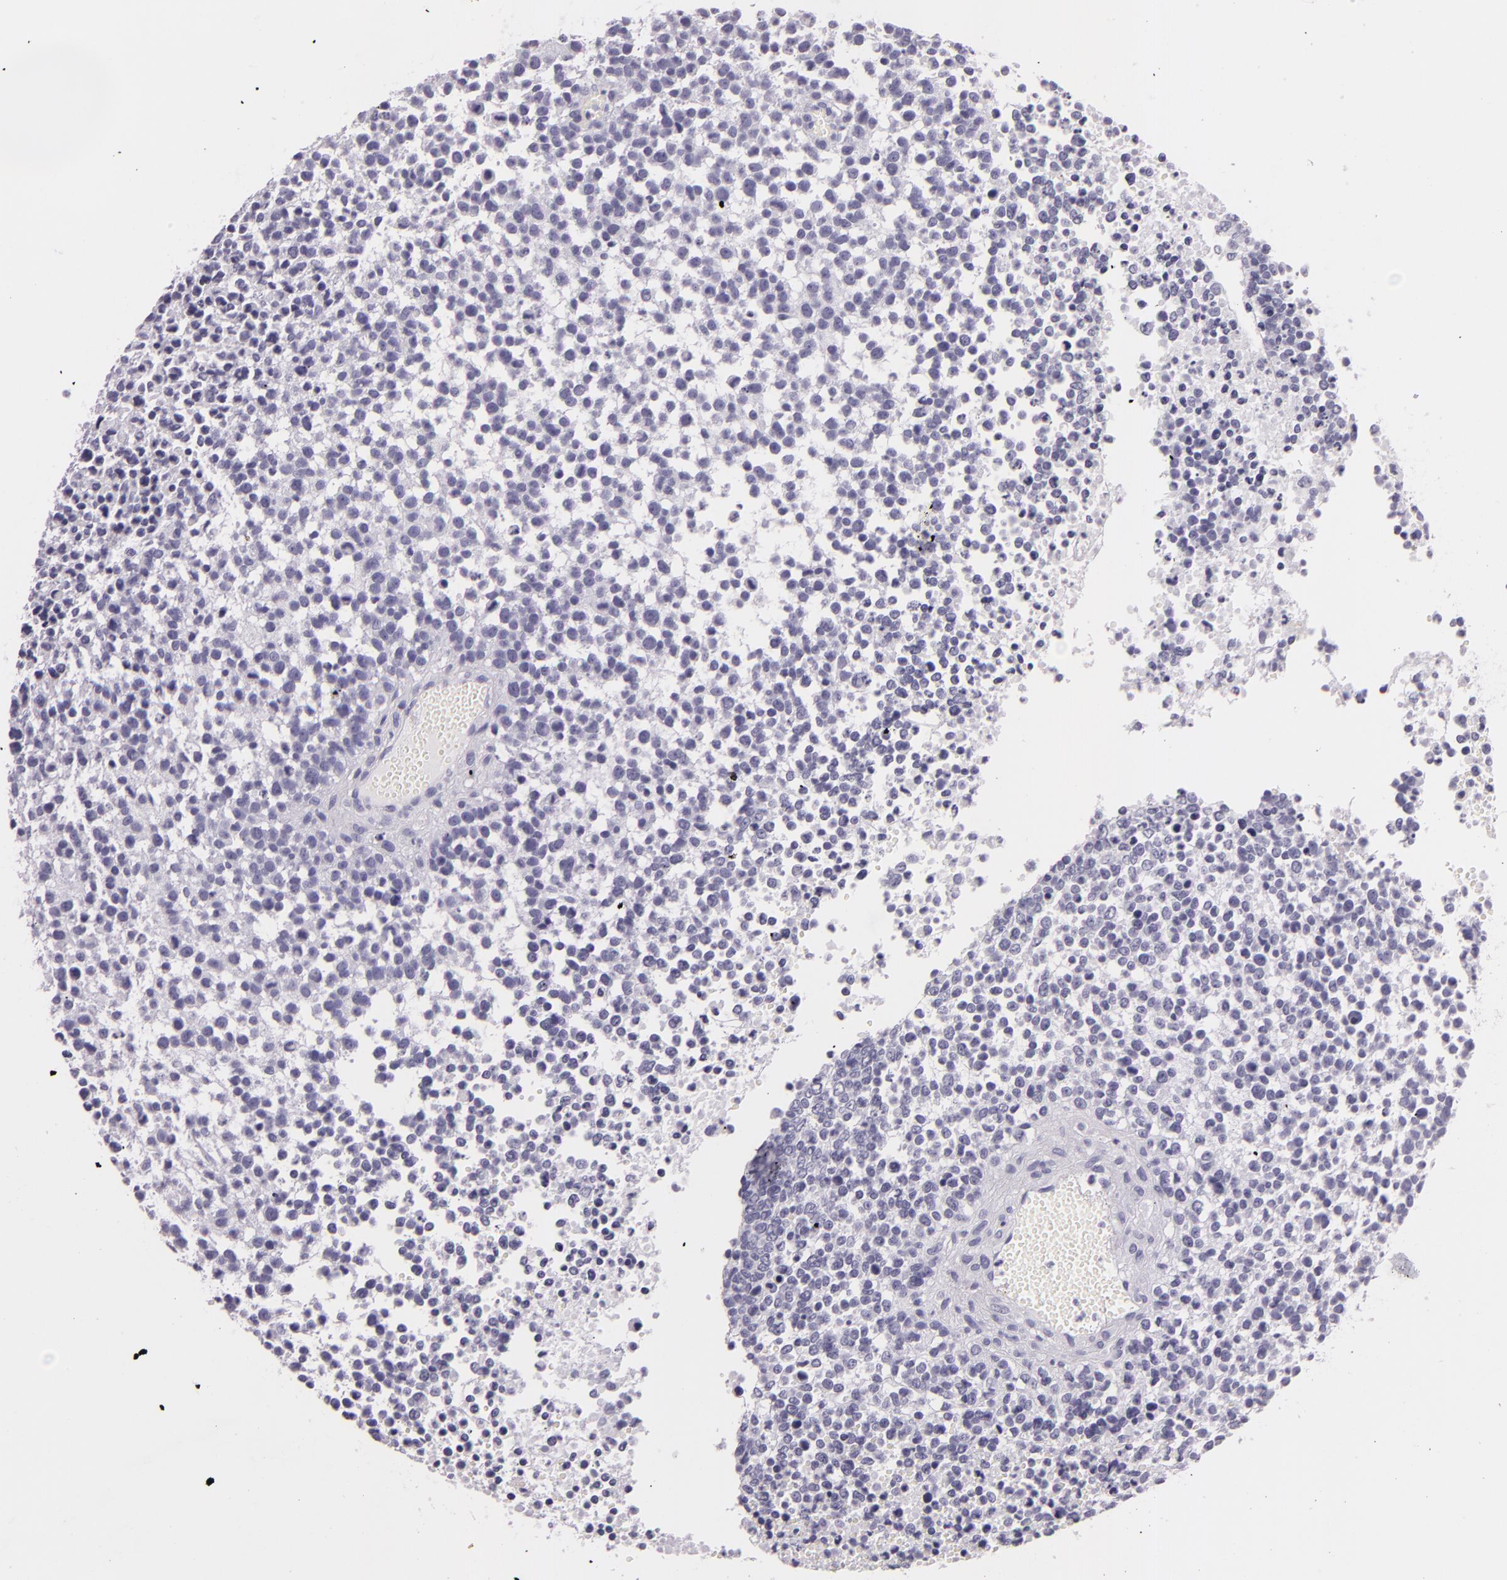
{"staining": {"intensity": "negative", "quantity": "none", "location": "none"}, "tissue": "glioma", "cell_type": "Tumor cells", "image_type": "cancer", "snomed": [{"axis": "morphology", "description": "Glioma, malignant, High grade"}, {"axis": "topography", "description": "Brain"}], "caption": "This photomicrograph is of malignant glioma (high-grade) stained with IHC to label a protein in brown with the nuclei are counter-stained blue. There is no positivity in tumor cells.", "gene": "DLG4", "patient": {"sex": "male", "age": 66}}